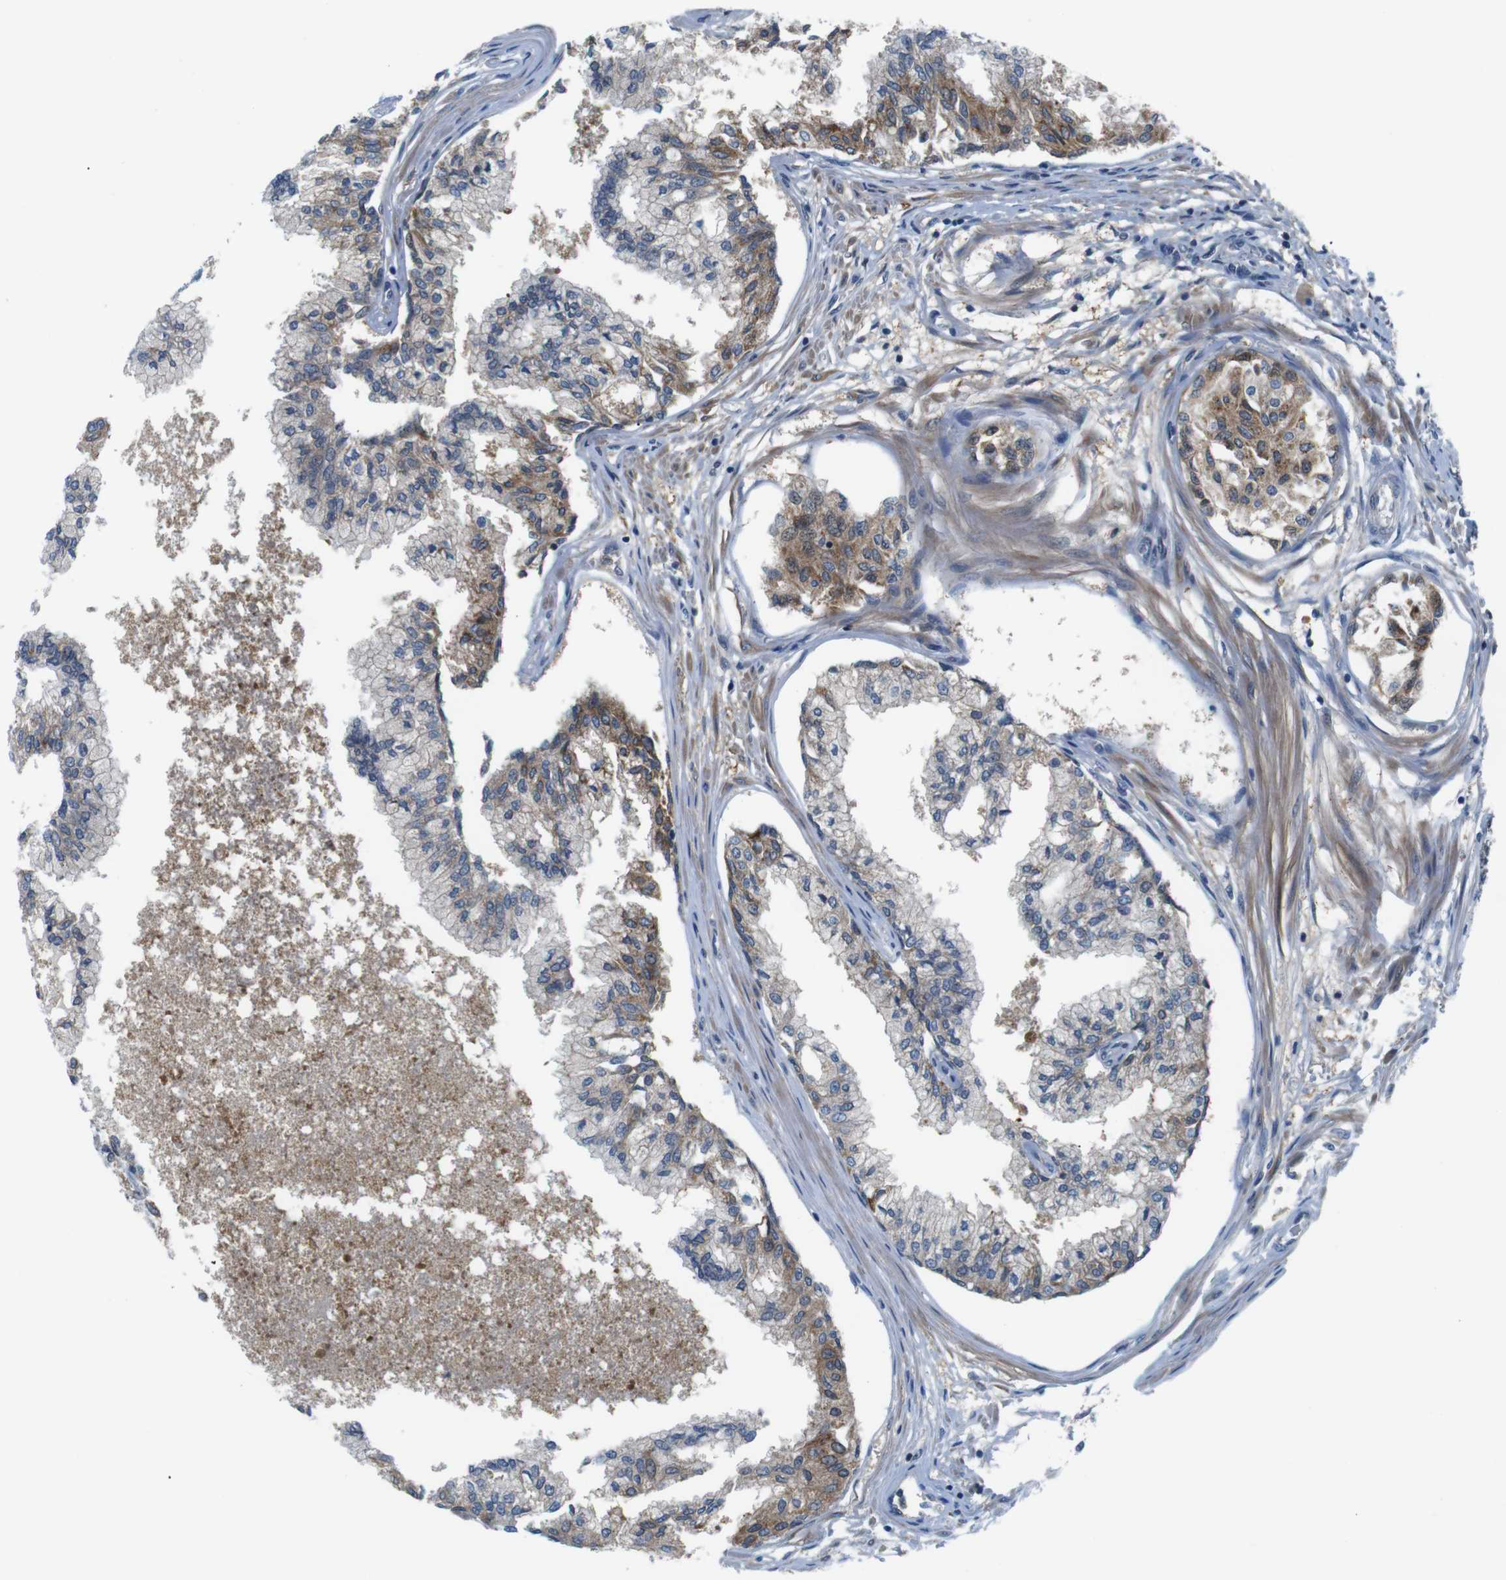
{"staining": {"intensity": "moderate", "quantity": "<25%", "location": "cytoplasmic/membranous"}, "tissue": "prostate", "cell_type": "Glandular cells", "image_type": "normal", "snomed": [{"axis": "morphology", "description": "Normal tissue, NOS"}, {"axis": "topography", "description": "Prostate"}, {"axis": "topography", "description": "Seminal veicle"}], "caption": "This micrograph shows immunohistochemistry staining of unremarkable prostate, with low moderate cytoplasmic/membranous expression in about <25% of glandular cells.", "gene": "JAK1", "patient": {"sex": "male", "age": 60}}